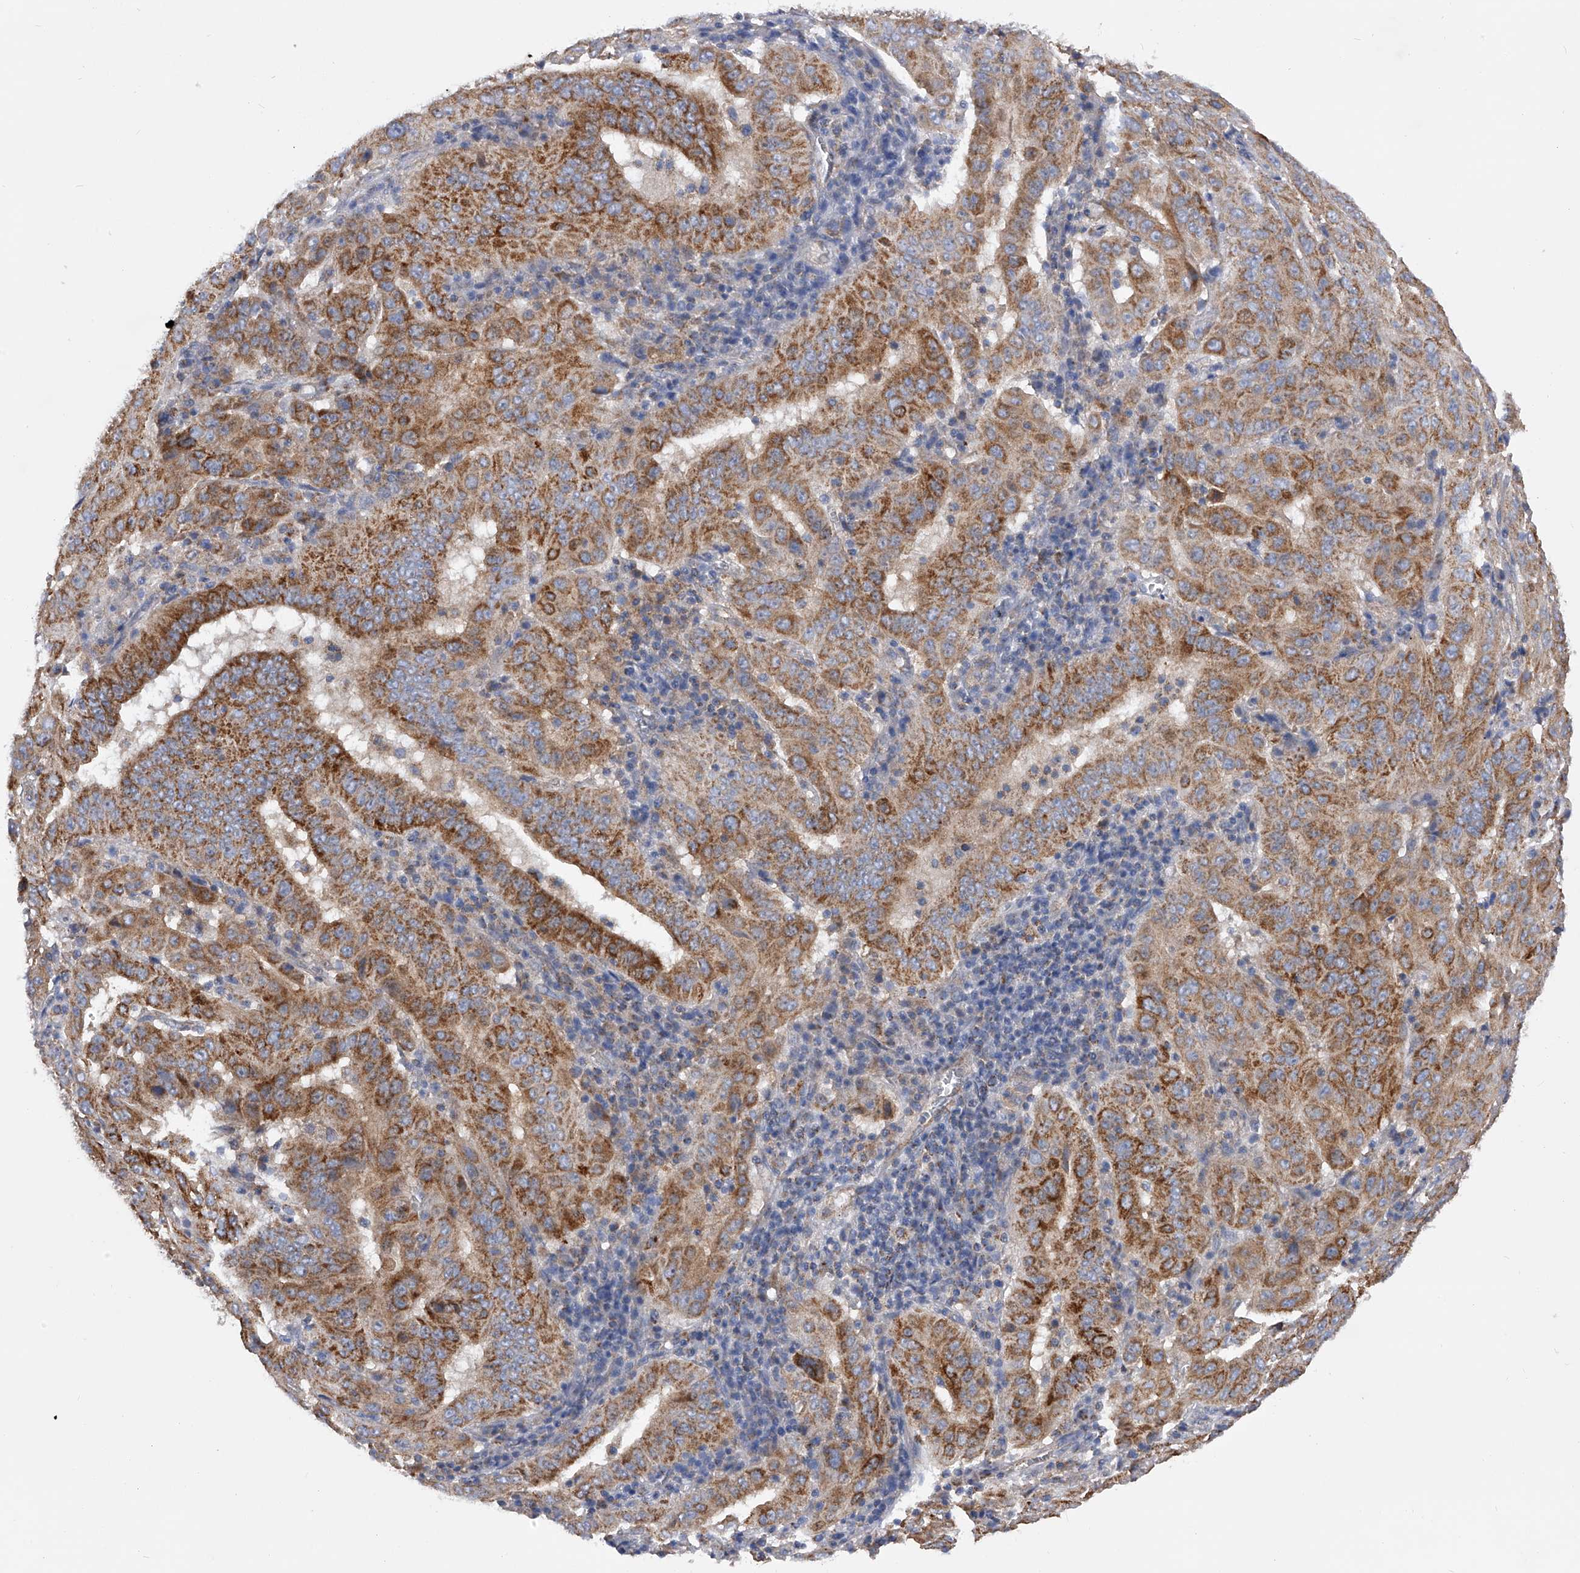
{"staining": {"intensity": "moderate", "quantity": ">75%", "location": "cytoplasmic/membranous"}, "tissue": "pancreatic cancer", "cell_type": "Tumor cells", "image_type": "cancer", "snomed": [{"axis": "morphology", "description": "Adenocarcinoma, NOS"}, {"axis": "topography", "description": "Pancreas"}], "caption": "Pancreatic adenocarcinoma was stained to show a protein in brown. There is medium levels of moderate cytoplasmic/membranous staining in about >75% of tumor cells.", "gene": "PDSS2", "patient": {"sex": "male", "age": 63}}